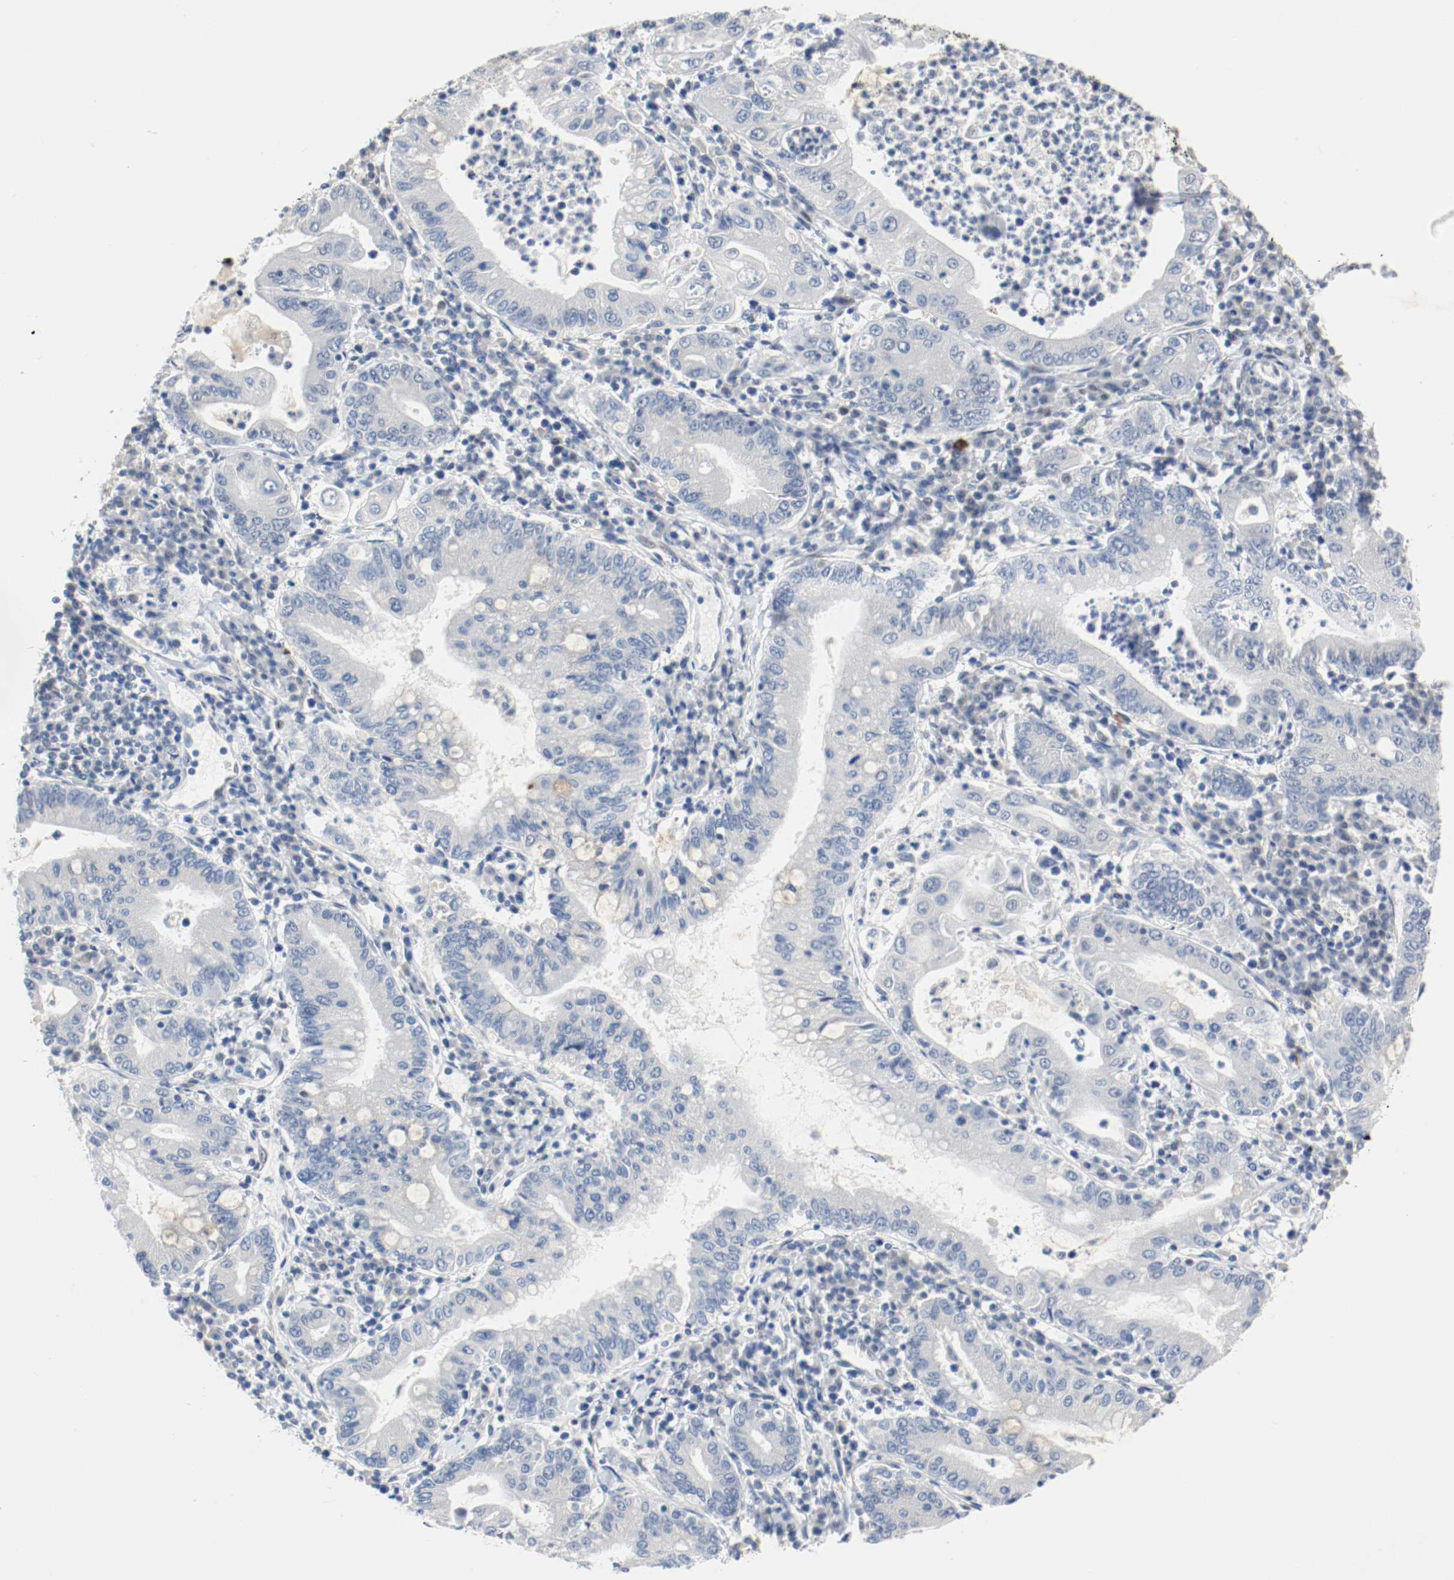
{"staining": {"intensity": "negative", "quantity": "none", "location": "none"}, "tissue": "stomach cancer", "cell_type": "Tumor cells", "image_type": "cancer", "snomed": [{"axis": "morphology", "description": "Normal tissue, NOS"}, {"axis": "morphology", "description": "Adenocarcinoma, NOS"}, {"axis": "topography", "description": "Esophagus"}, {"axis": "topography", "description": "Stomach, upper"}, {"axis": "topography", "description": "Peripheral nerve tissue"}], "caption": "An immunohistochemistry (IHC) histopathology image of adenocarcinoma (stomach) is shown. There is no staining in tumor cells of adenocarcinoma (stomach).", "gene": "ASH1L", "patient": {"sex": "male", "age": 62}}